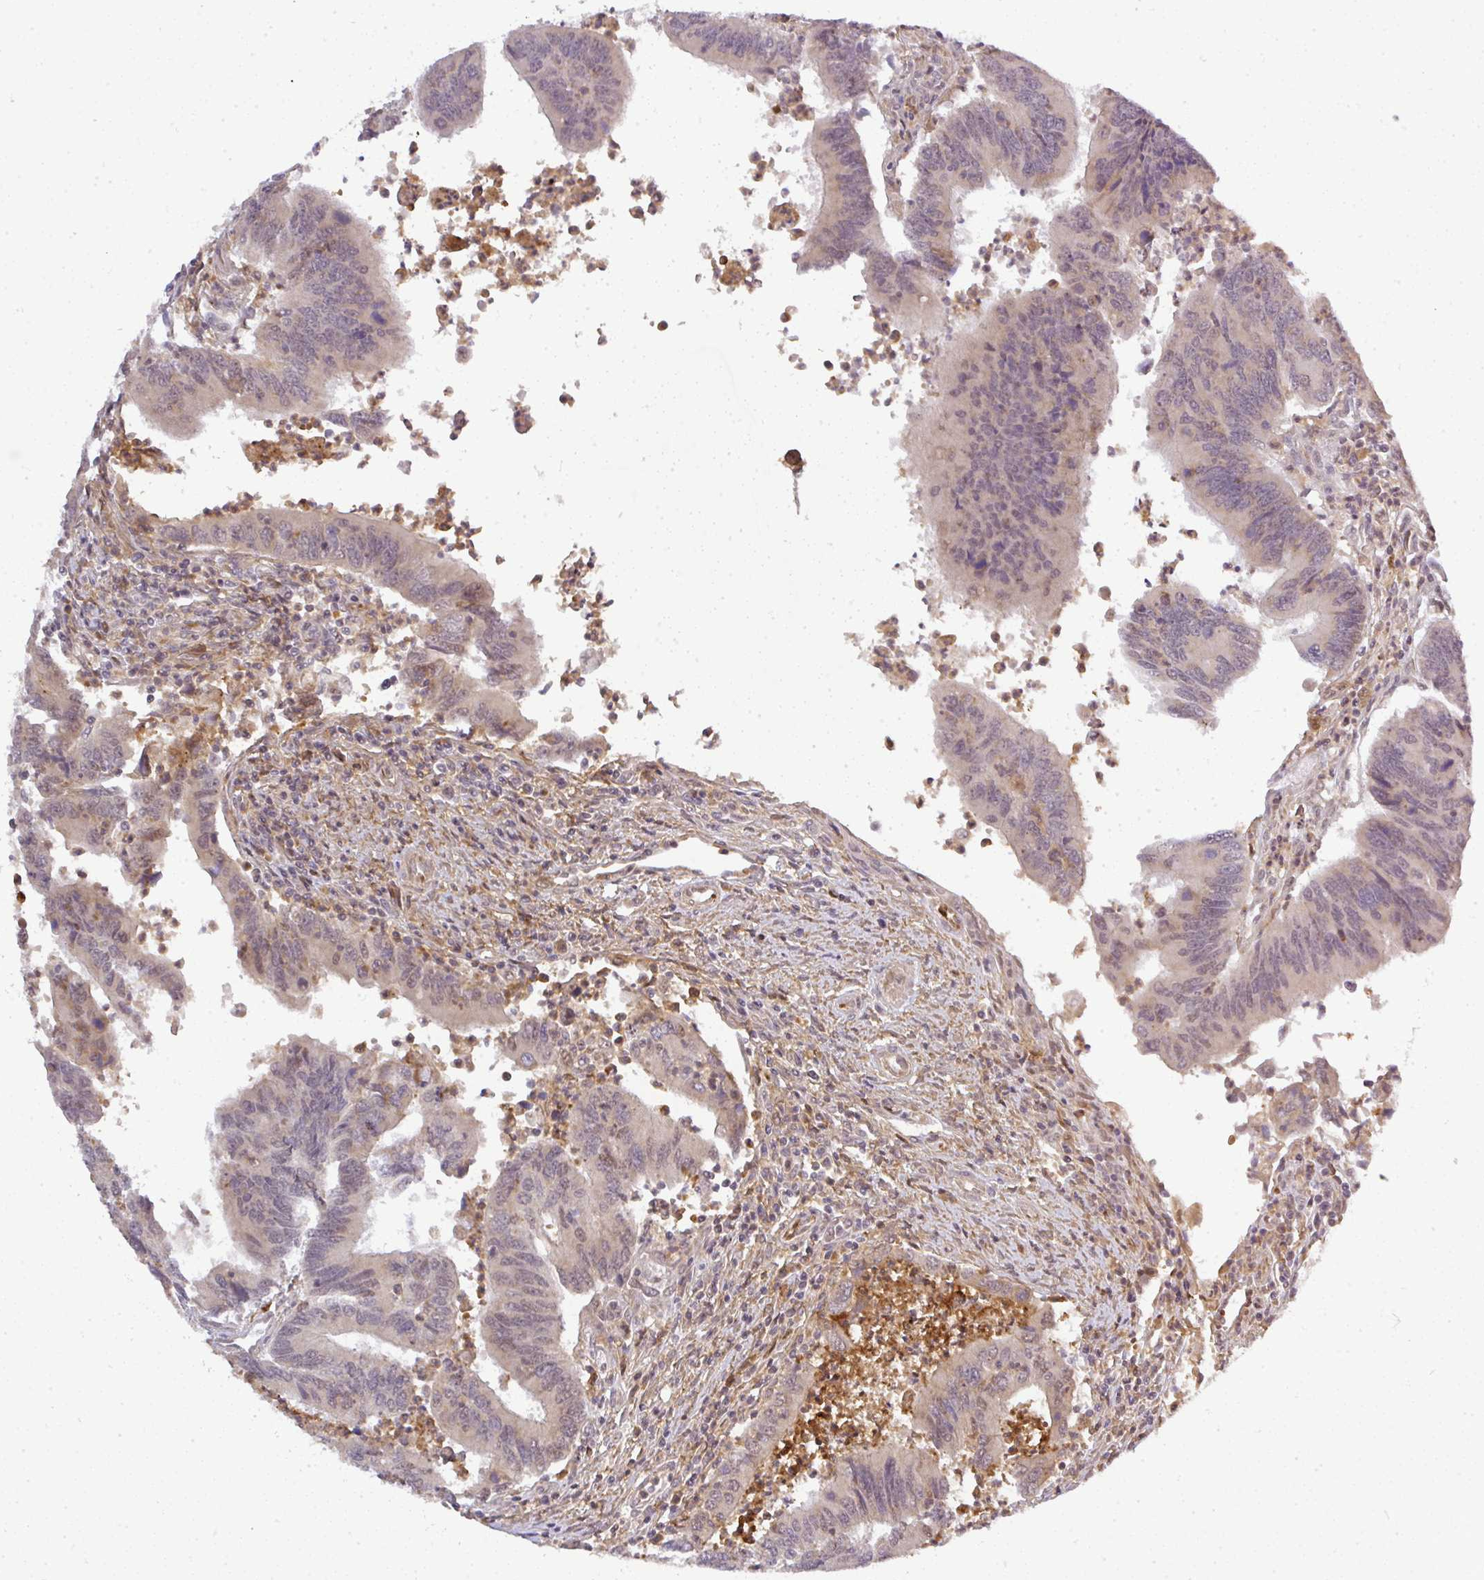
{"staining": {"intensity": "weak", "quantity": "25%-75%", "location": "cytoplasmic/membranous"}, "tissue": "colorectal cancer", "cell_type": "Tumor cells", "image_type": "cancer", "snomed": [{"axis": "morphology", "description": "Adenocarcinoma, NOS"}, {"axis": "topography", "description": "Colon"}], "caption": "Colorectal cancer (adenocarcinoma) stained with immunohistochemistry (IHC) shows weak cytoplasmic/membranous staining in approximately 25%-75% of tumor cells. (DAB (3,3'-diaminobenzidine) IHC, brown staining for protein, blue staining for nuclei).", "gene": "FAM153A", "patient": {"sex": "female", "age": 67}}